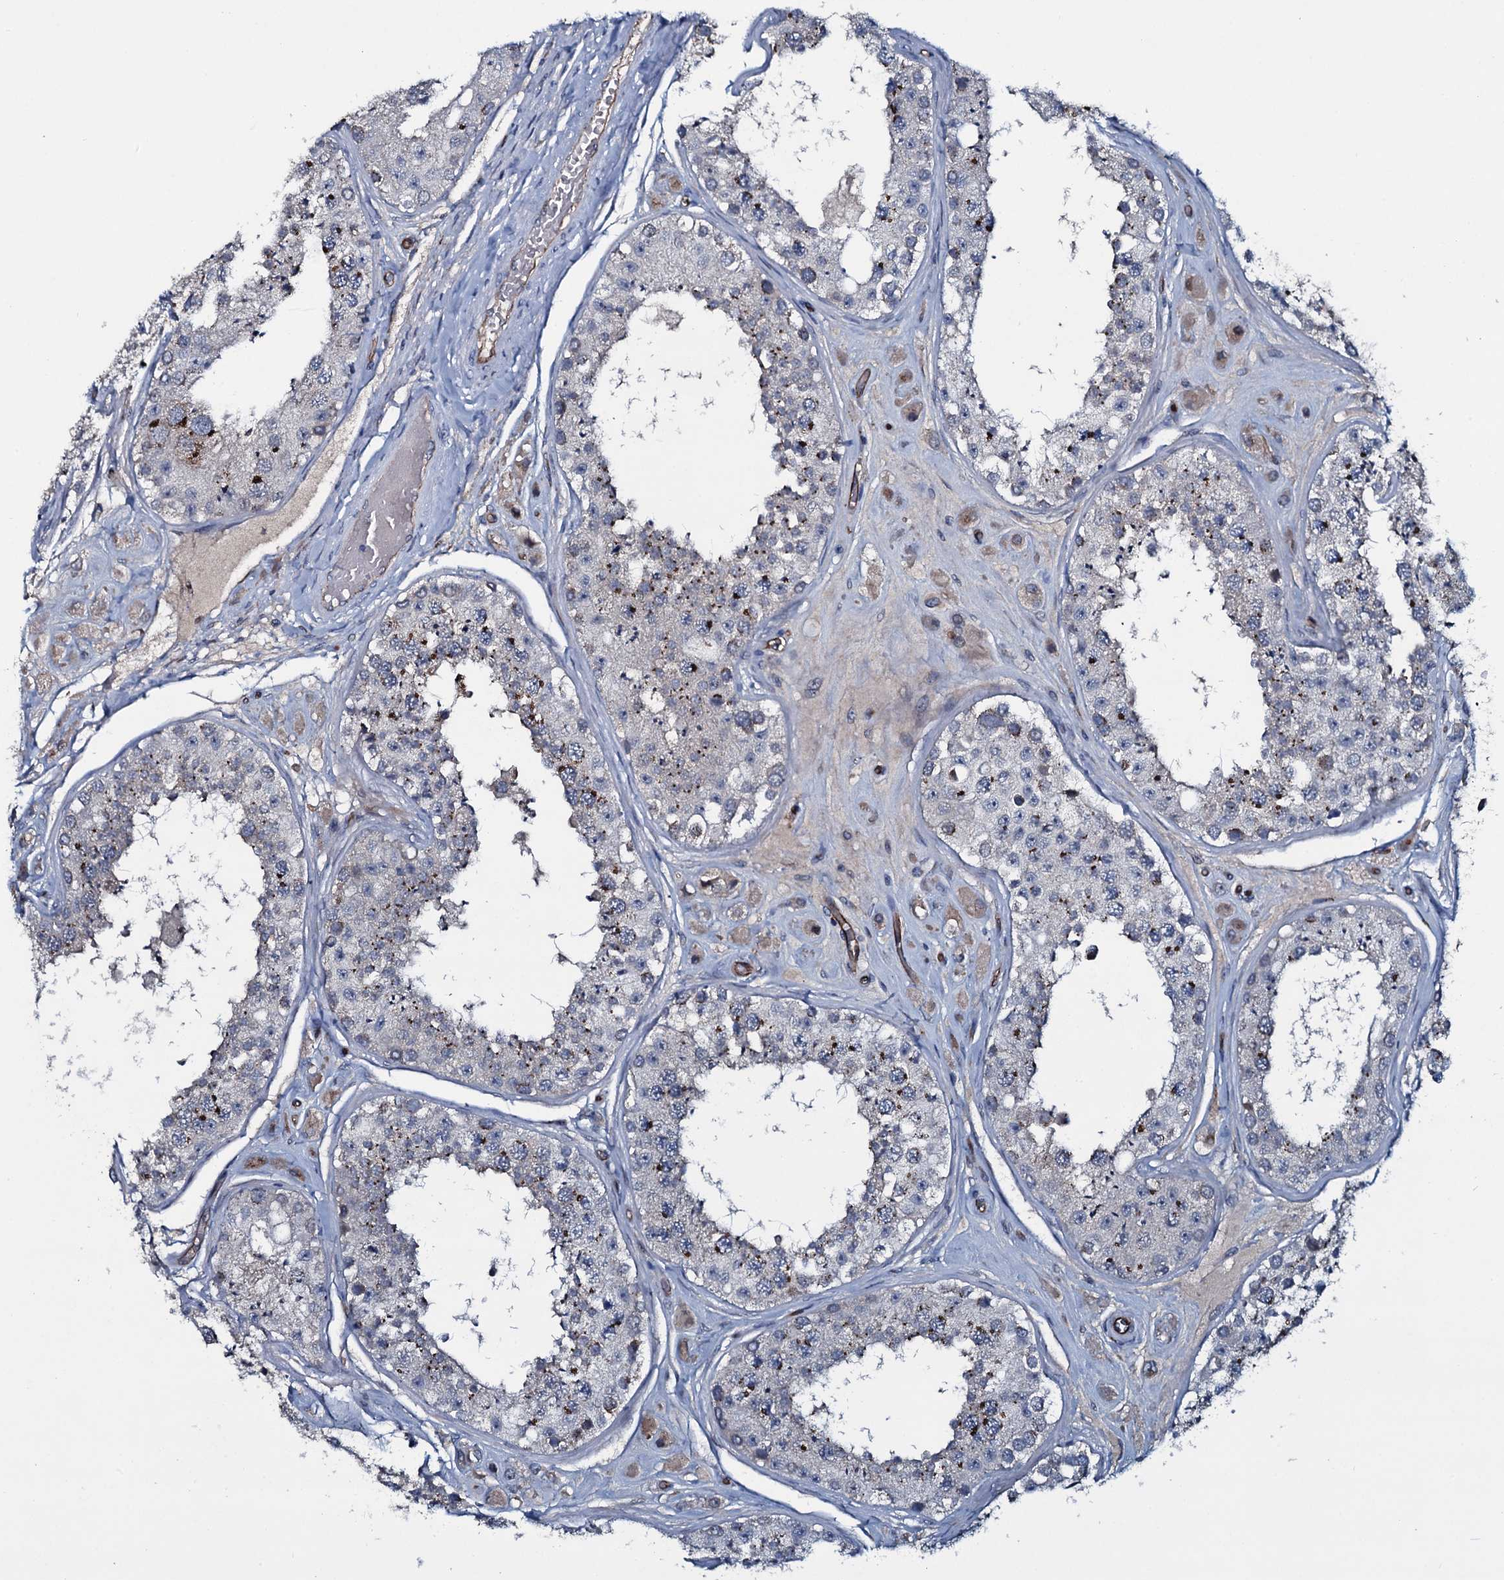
{"staining": {"intensity": "strong", "quantity": "25%-75%", "location": "cytoplasmic/membranous"}, "tissue": "testis", "cell_type": "Cells in seminiferous ducts", "image_type": "normal", "snomed": [{"axis": "morphology", "description": "Normal tissue, NOS"}, {"axis": "topography", "description": "Testis"}], "caption": "This image displays IHC staining of unremarkable human testis, with high strong cytoplasmic/membranous positivity in approximately 25%-75% of cells in seminiferous ducts.", "gene": "CLEC14A", "patient": {"sex": "male", "age": 25}}